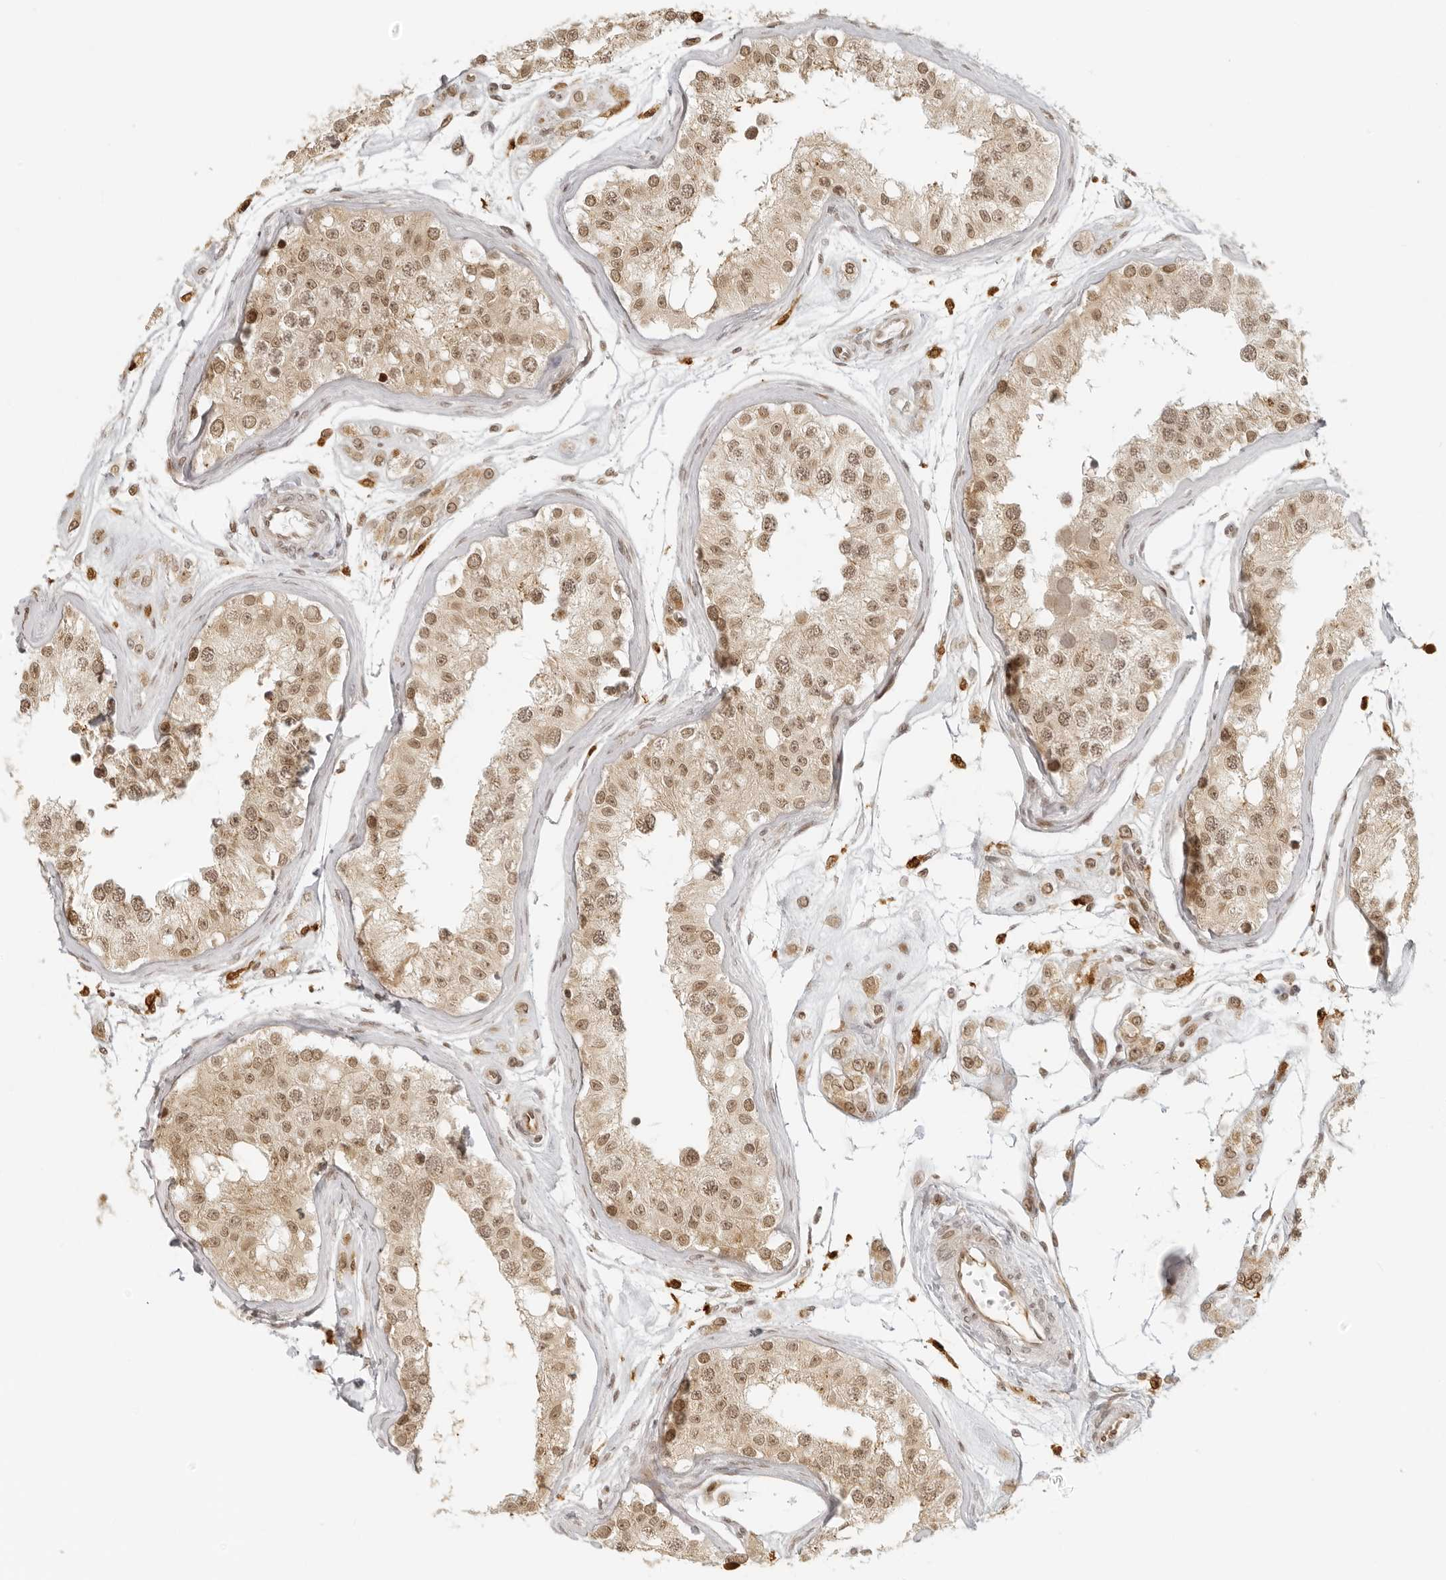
{"staining": {"intensity": "moderate", "quantity": ">75%", "location": "cytoplasmic/membranous,nuclear"}, "tissue": "testis", "cell_type": "Cells in seminiferous ducts", "image_type": "normal", "snomed": [{"axis": "morphology", "description": "Normal tissue, NOS"}, {"axis": "morphology", "description": "Adenocarcinoma, metastatic, NOS"}, {"axis": "topography", "description": "Testis"}], "caption": "Brown immunohistochemical staining in benign testis reveals moderate cytoplasmic/membranous,nuclear expression in approximately >75% of cells in seminiferous ducts. (DAB (3,3'-diaminobenzidine) IHC, brown staining for protein, blue staining for nuclei).", "gene": "ZNF407", "patient": {"sex": "male", "age": 26}}